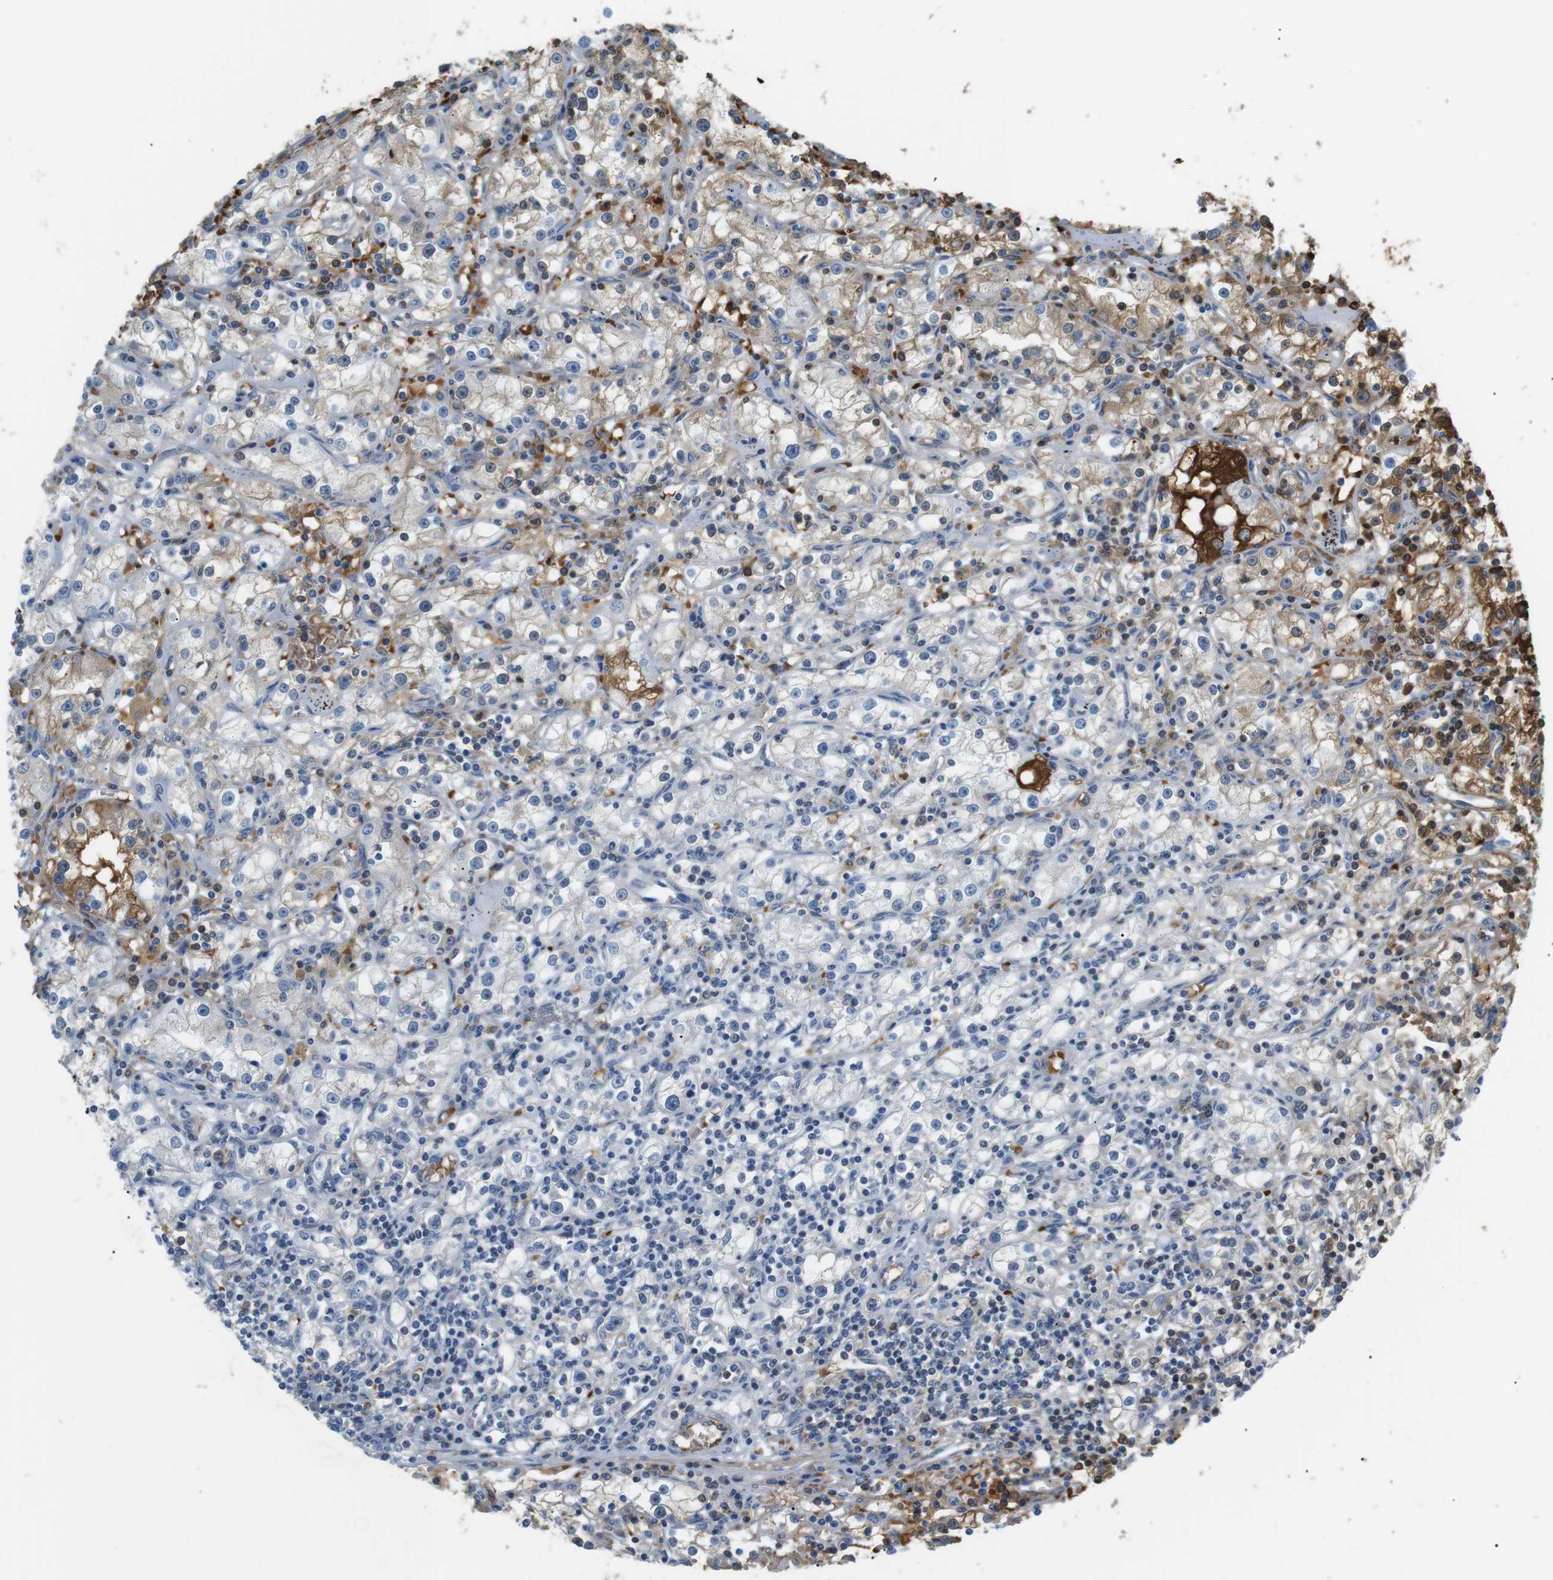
{"staining": {"intensity": "moderate", "quantity": "25%-75%", "location": "cytoplasmic/membranous"}, "tissue": "renal cancer", "cell_type": "Tumor cells", "image_type": "cancer", "snomed": [{"axis": "morphology", "description": "Adenocarcinoma, NOS"}, {"axis": "topography", "description": "Kidney"}], "caption": "Immunohistochemical staining of renal cancer displays medium levels of moderate cytoplasmic/membranous staining in approximately 25%-75% of tumor cells.", "gene": "ADCY10", "patient": {"sex": "male", "age": 56}}